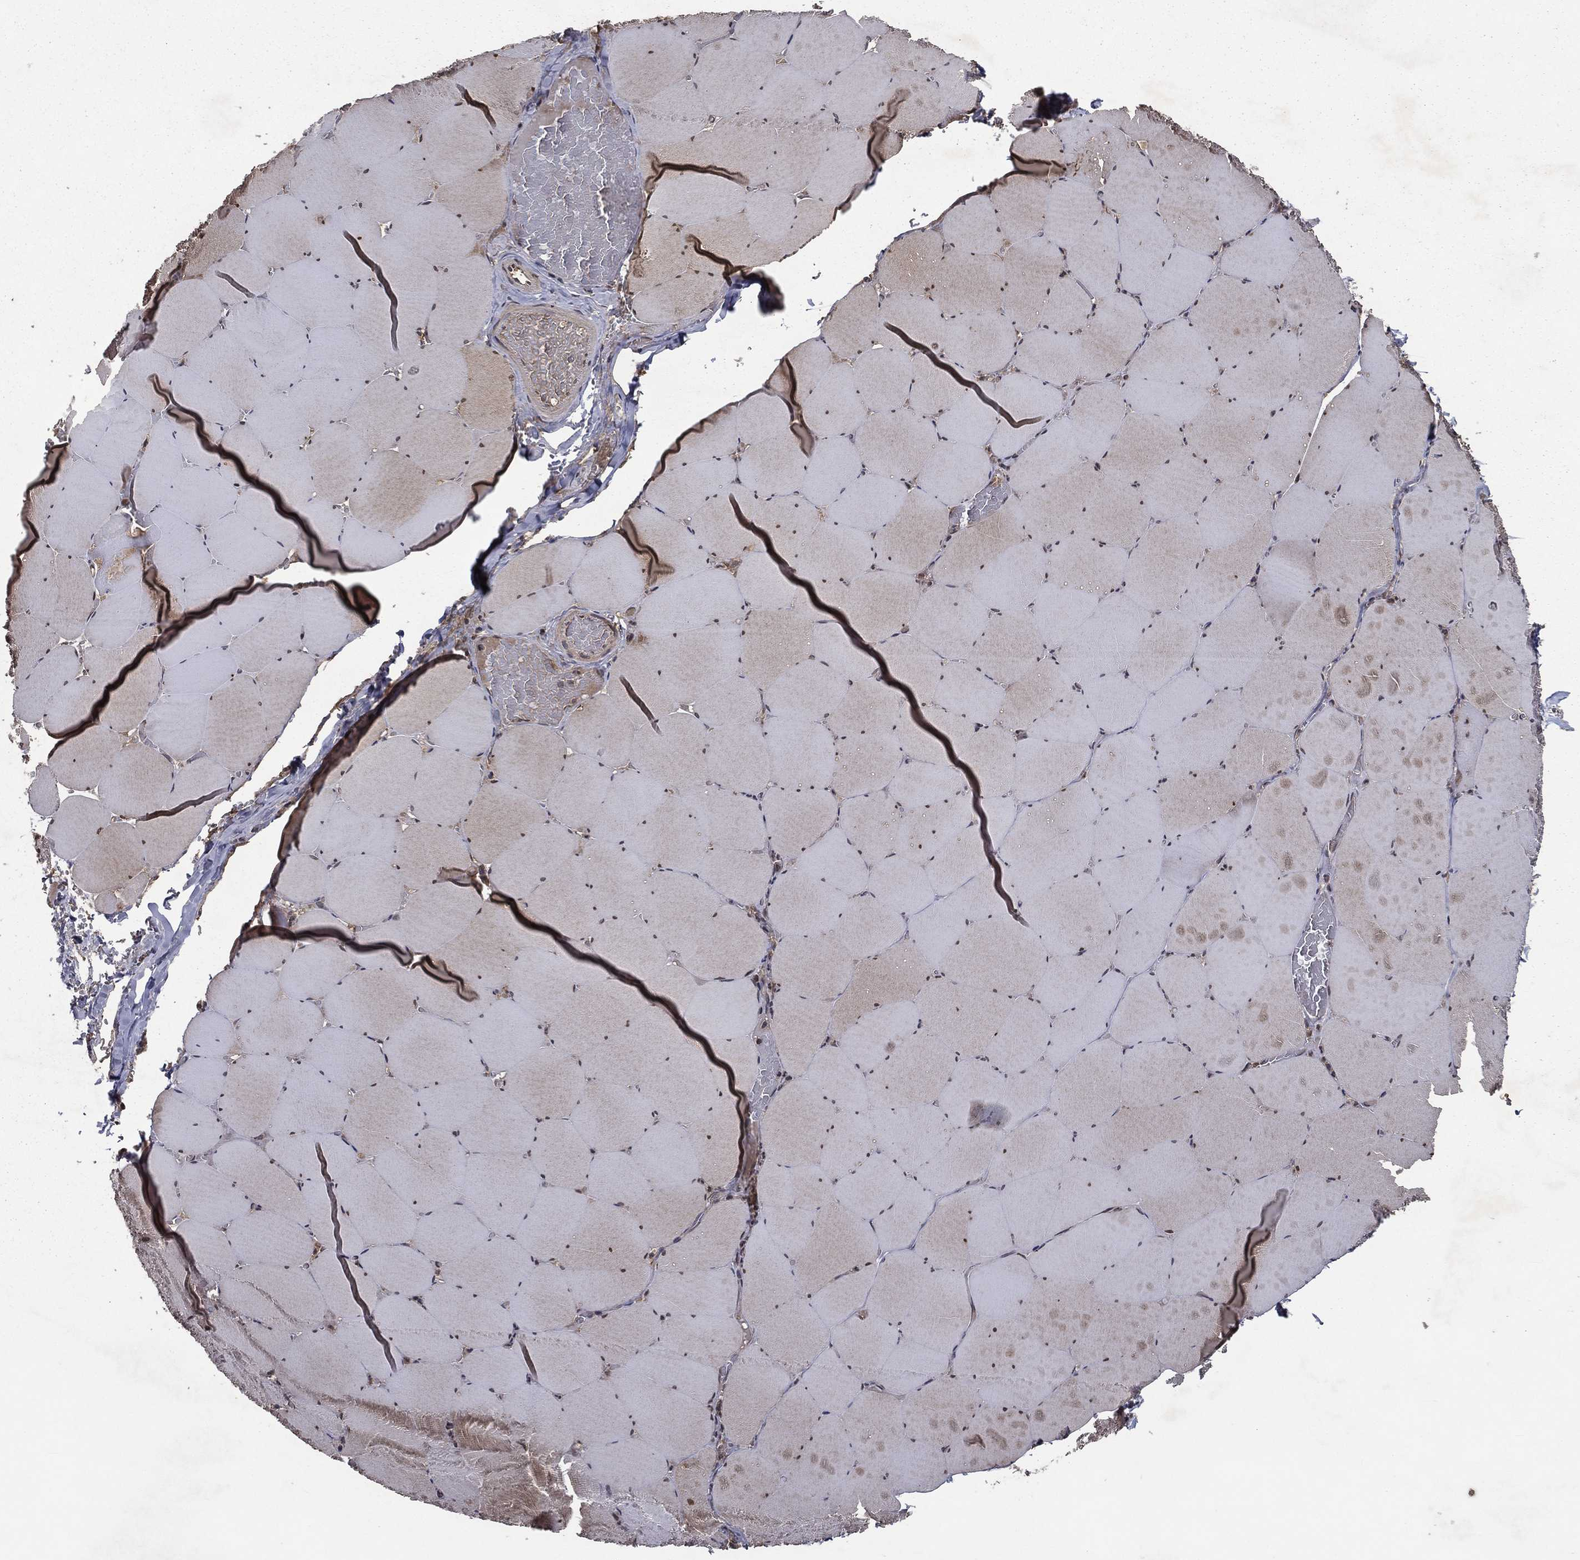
{"staining": {"intensity": "weak", "quantity": "<25%", "location": "cytoplasmic/membranous"}, "tissue": "skeletal muscle", "cell_type": "Myocytes", "image_type": "normal", "snomed": [{"axis": "morphology", "description": "Normal tissue, NOS"}, {"axis": "morphology", "description": "Malignant melanoma, Metastatic site"}, {"axis": "topography", "description": "Skeletal muscle"}], "caption": "The photomicrograph demonstrates no significant expression in myocytes of skeletal muscle. (DAB (3,3'-diaminobenzidine) IHC visualized using brightfield microscopy, high magnification).", "gene": "FGD1", "patient": {"sex": "male", "age": 50}}